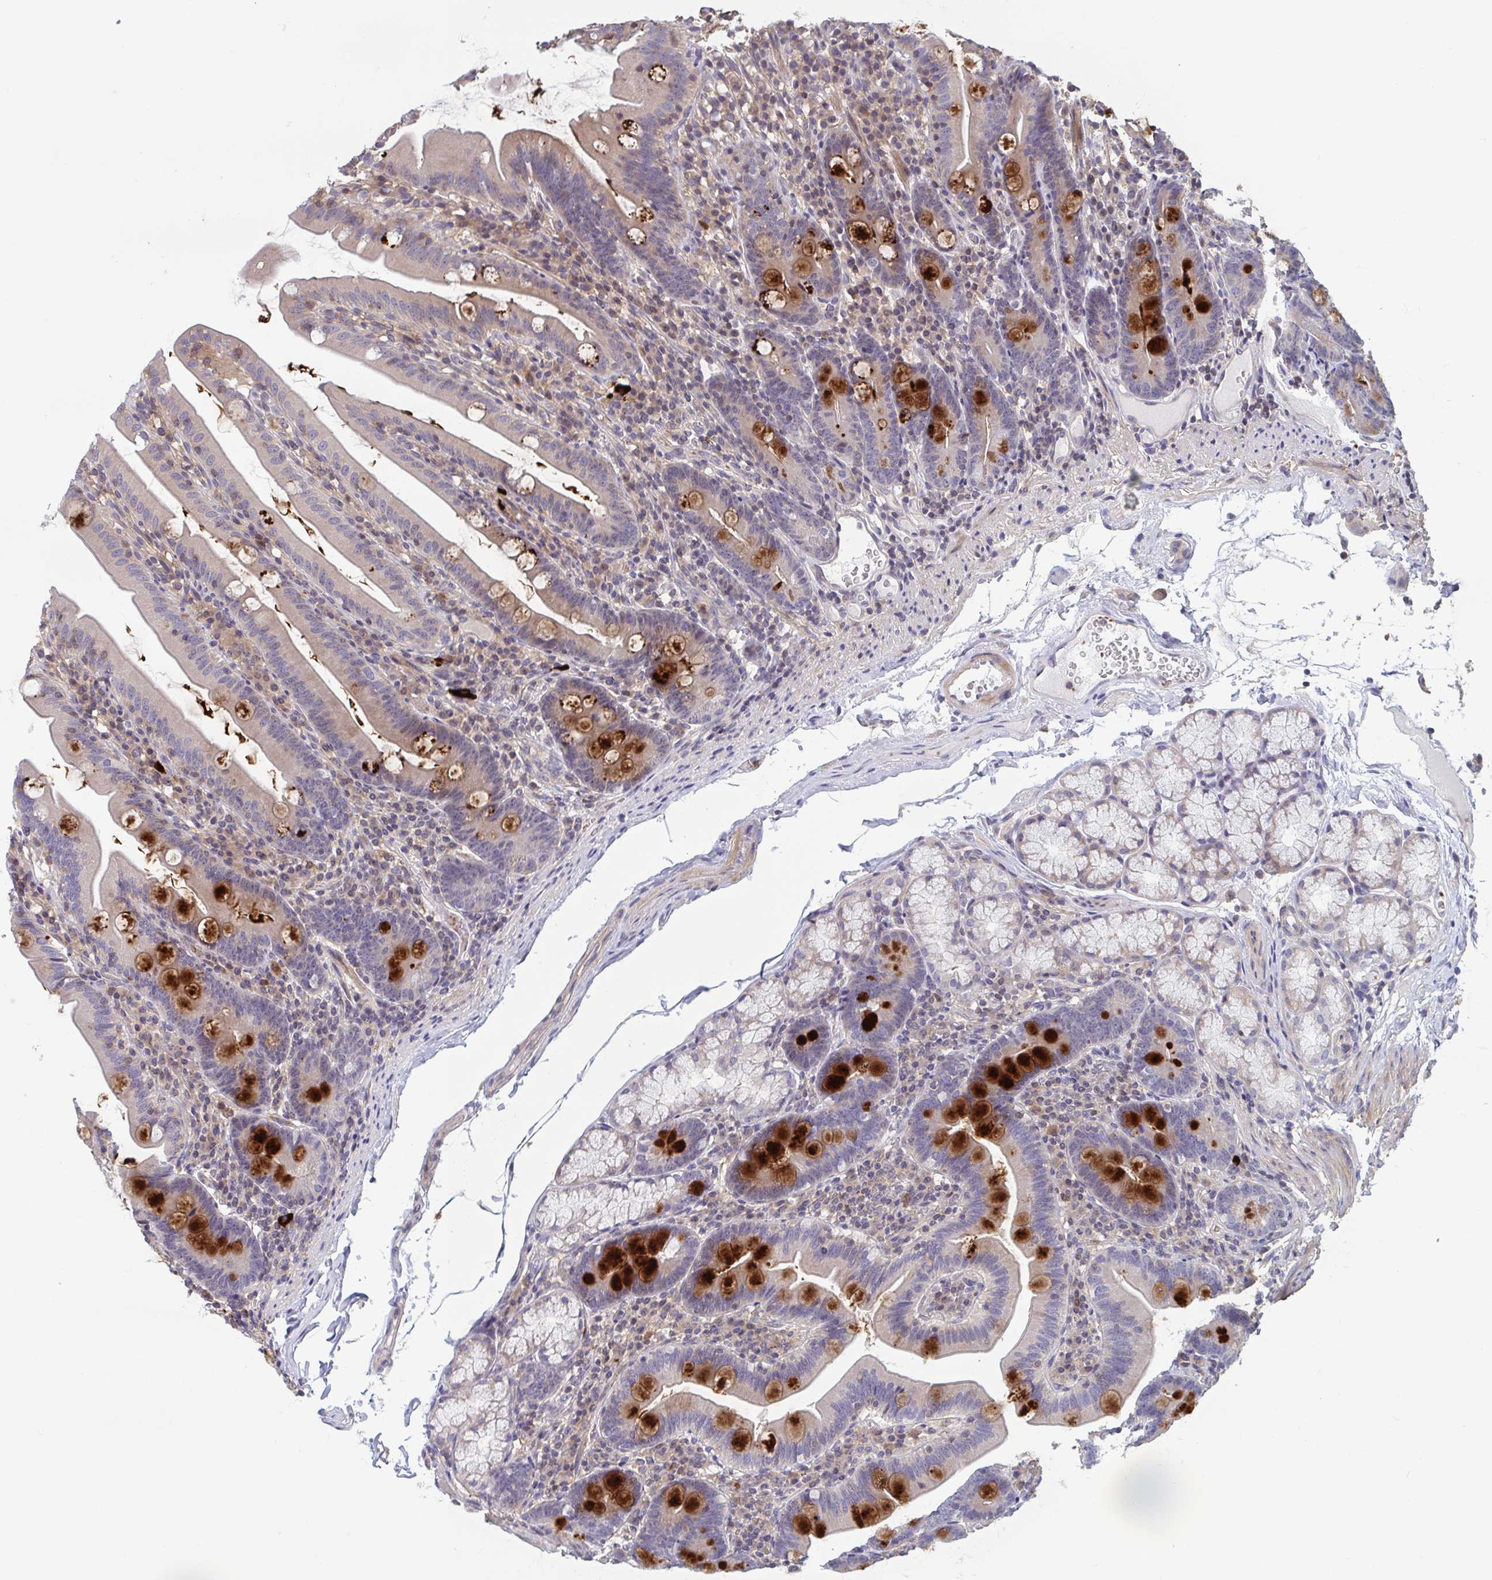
{"staining": {"intensity": "strong", "quantity": "<25%", "location": "cytoplasmic/membranous"}, "tissue": "duodenum", "cell_type": "Glandular cells", "image_type": "normal", "snomed": [{"axis": "morphology", "description": "Normal tissue, NOS"}, {"axis": "topography", "description": "Duodenum"}], "caption": "Duodenum stained for a protein displays strong cytoplasmic/membranous positivity in glandular cells.", "gene": "LRRC38", "patient": {"sex": "female", "age": 67}}